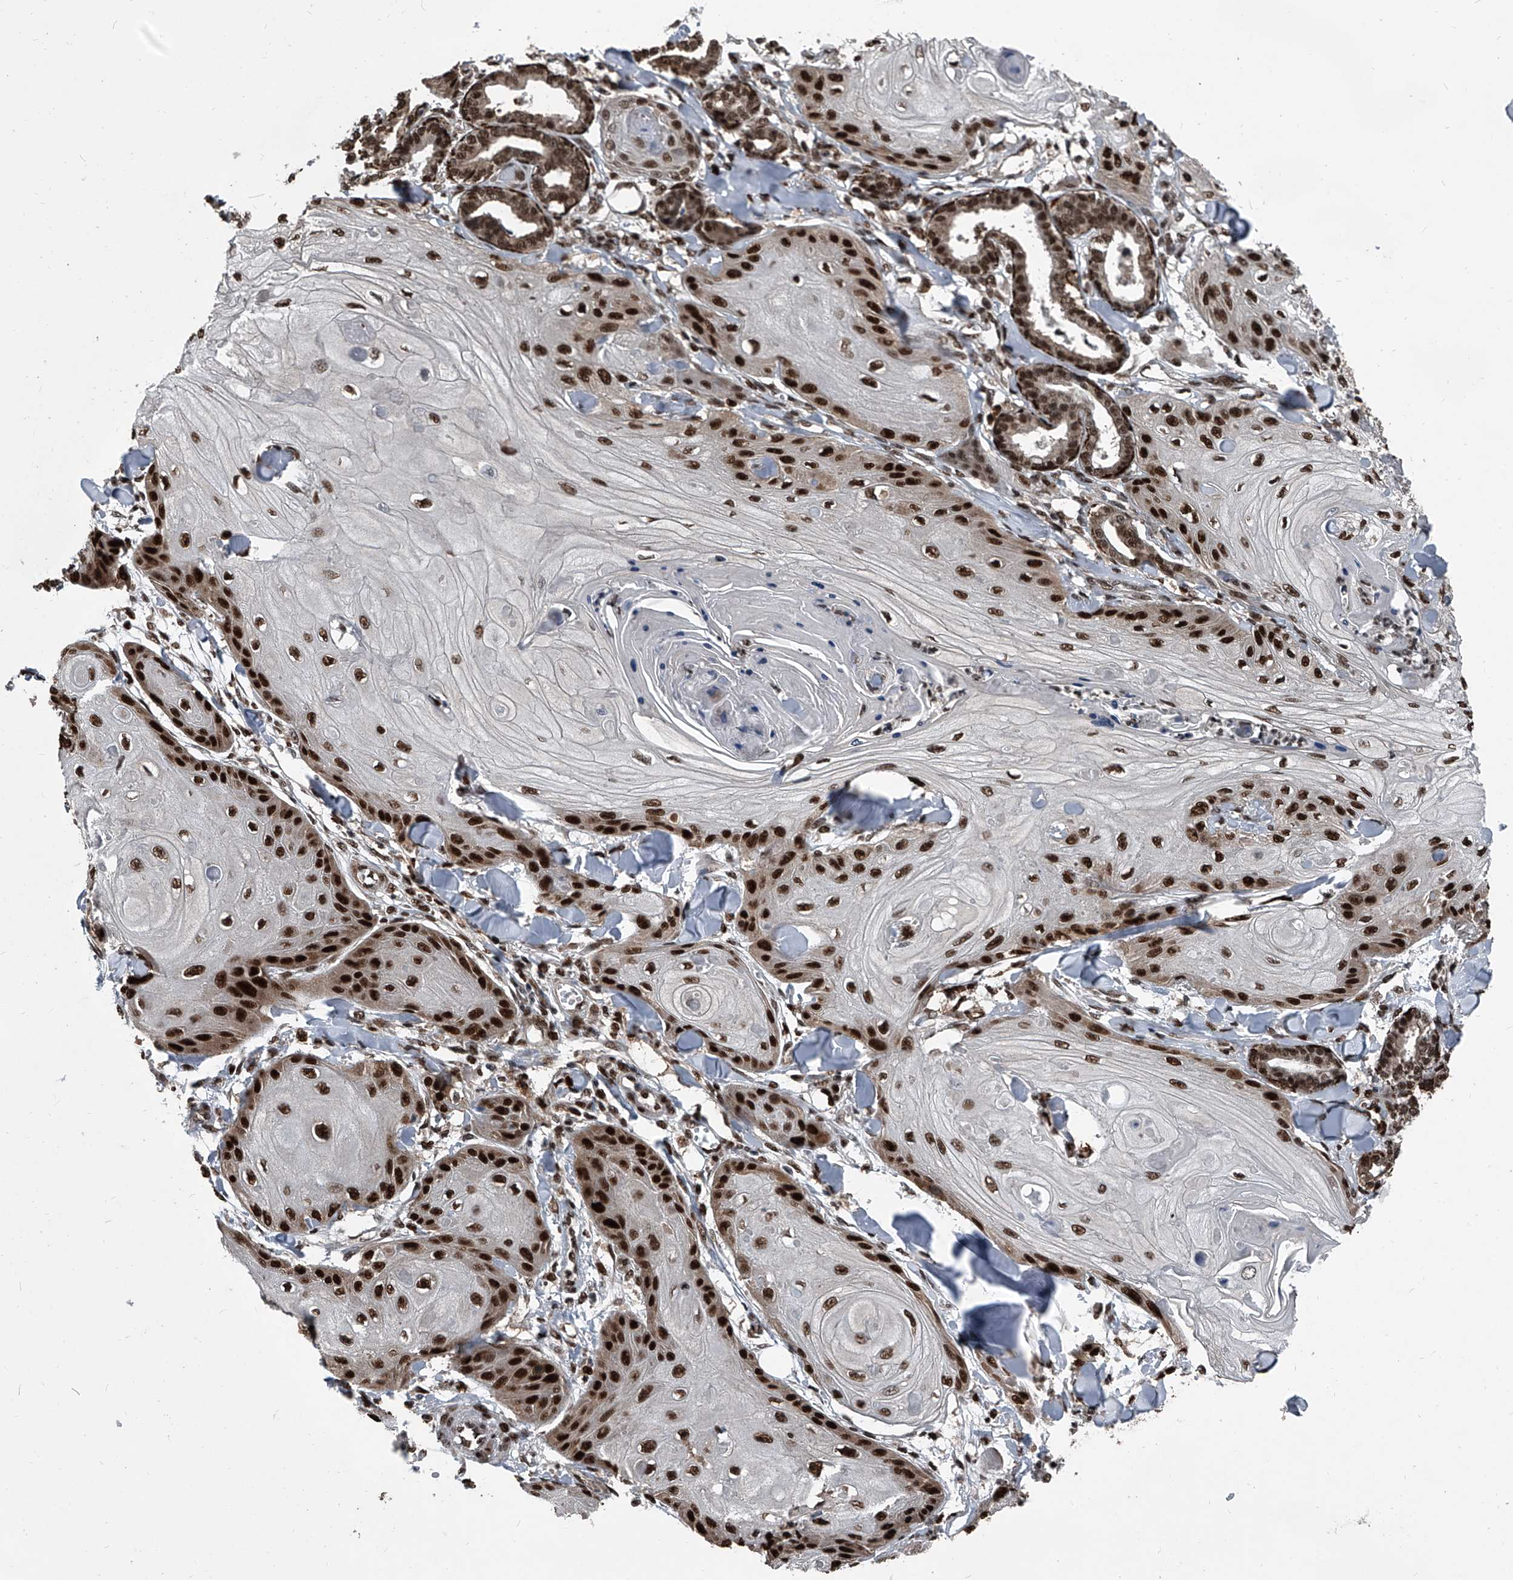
{"staining": {"intensity": "strong", "quantity": ">75%", "location": "nuclear"}, "tissue": "skin cancer", "cell_type": "Tumor cells", "image_type": "cancer", "snomed": [{"axis": "morphology", "description": "Squamous cell carcinoma, NOS"}, {"axis": "topography", "description": "Skin"}], "caption": "This micrograph shows squamous cell carcinoma (skin) stained with immunohistochemistry (IHC) to label a protein in brown. The nuclear of tumor cells show strong positivity for the protein. Nuclei are counter-stained blue.", "gene": "FKBP5", "patient": {"sex": "male", "age": 74}}